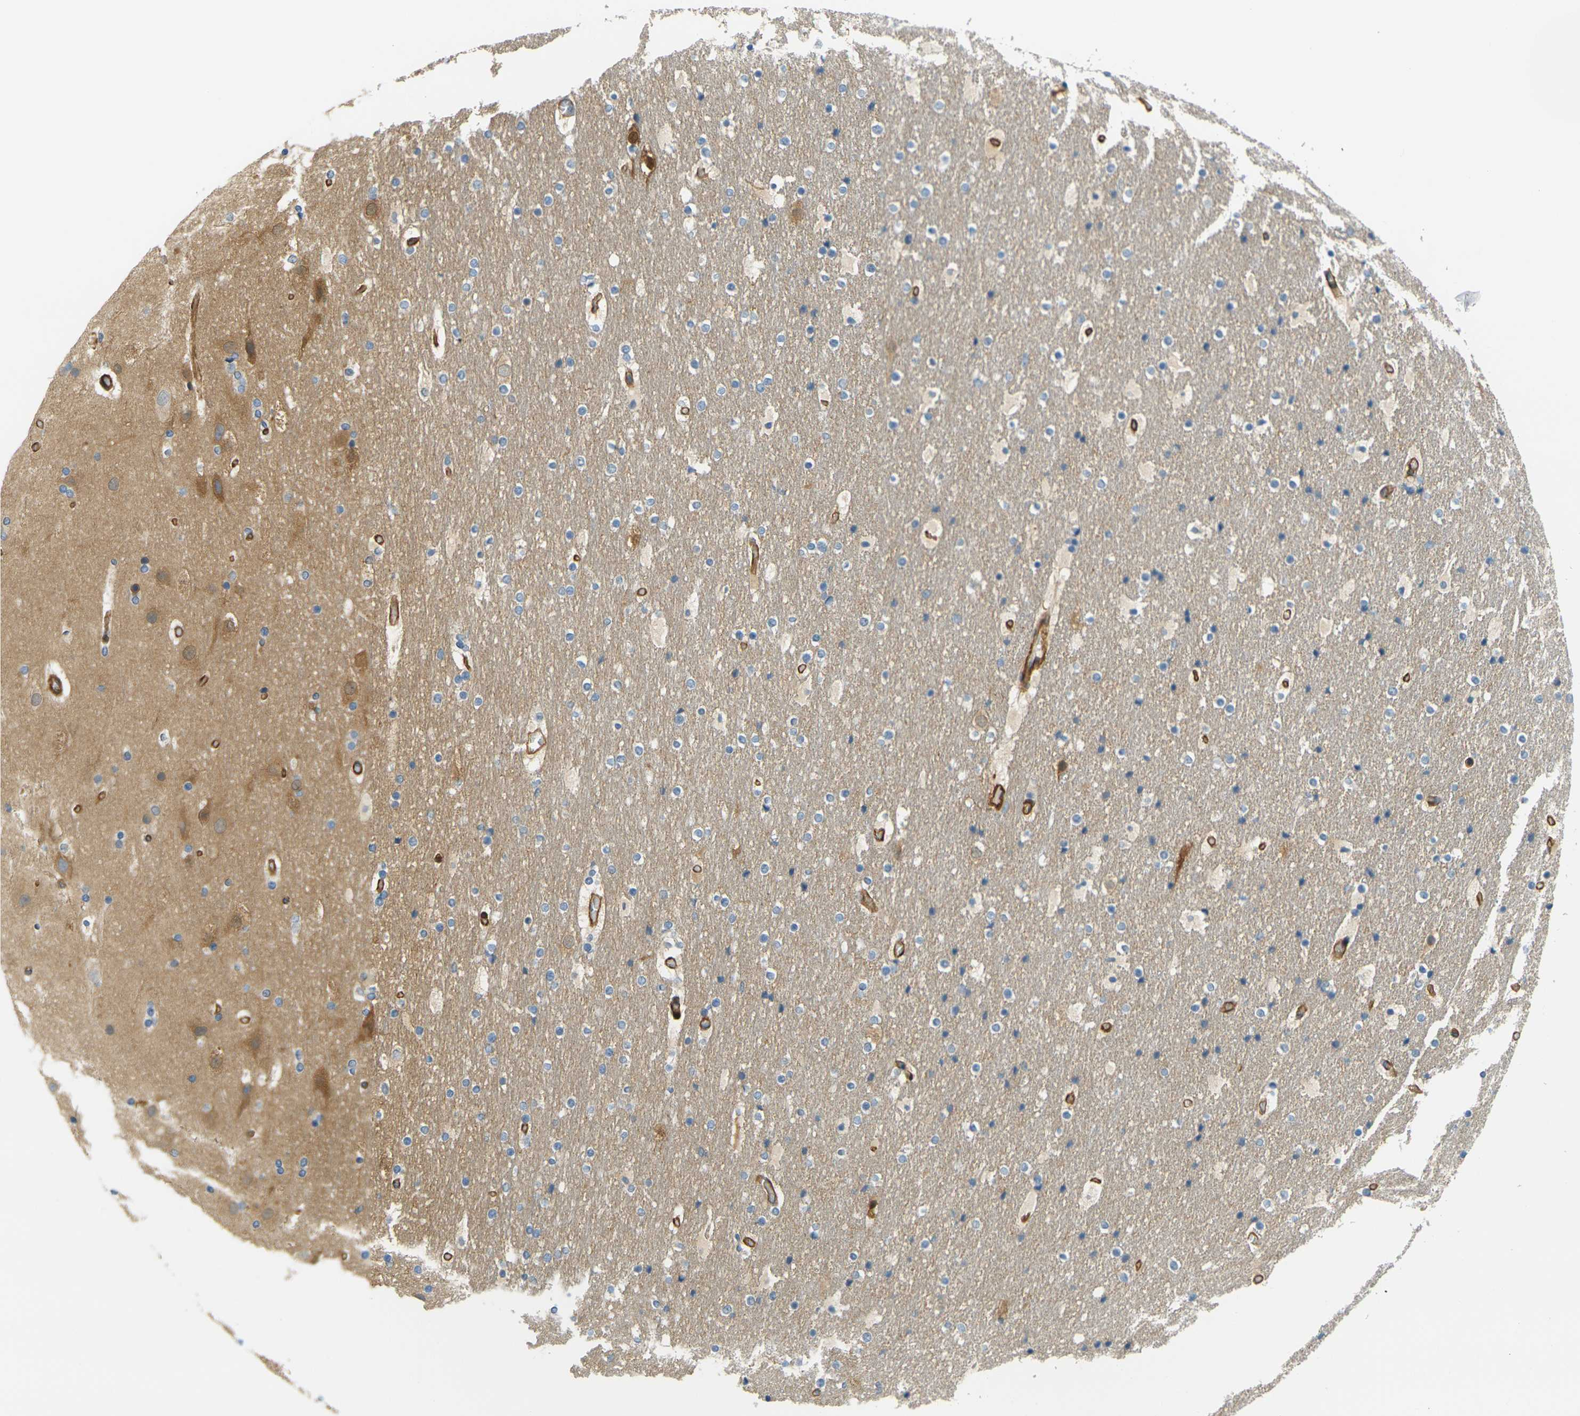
{"staining": {"intensity": "moderate", "quantity": ">75%", "location": "cytoplasmic/membranous"}, "tissue": "cerebral cortex", "cell_type": "Endothelial cells", "image_type": "normal", "snomed": [{"axis": "morphology", "description": "Normal tissue, NOS"}, {"axis": "topography", "description": "Cerebral cortex"}], "caption": "An IHC image of unremarkable tissue is shown. Protein staining in brown shows moderate cytoplasmic/membranous positivity in cerebral cortex within endothelial cells. (DAB IHC, brown staining for protein, blue staining for nuclei).", "gene": "CYTH3", "patient": {"sex": "male", "age": 57}}